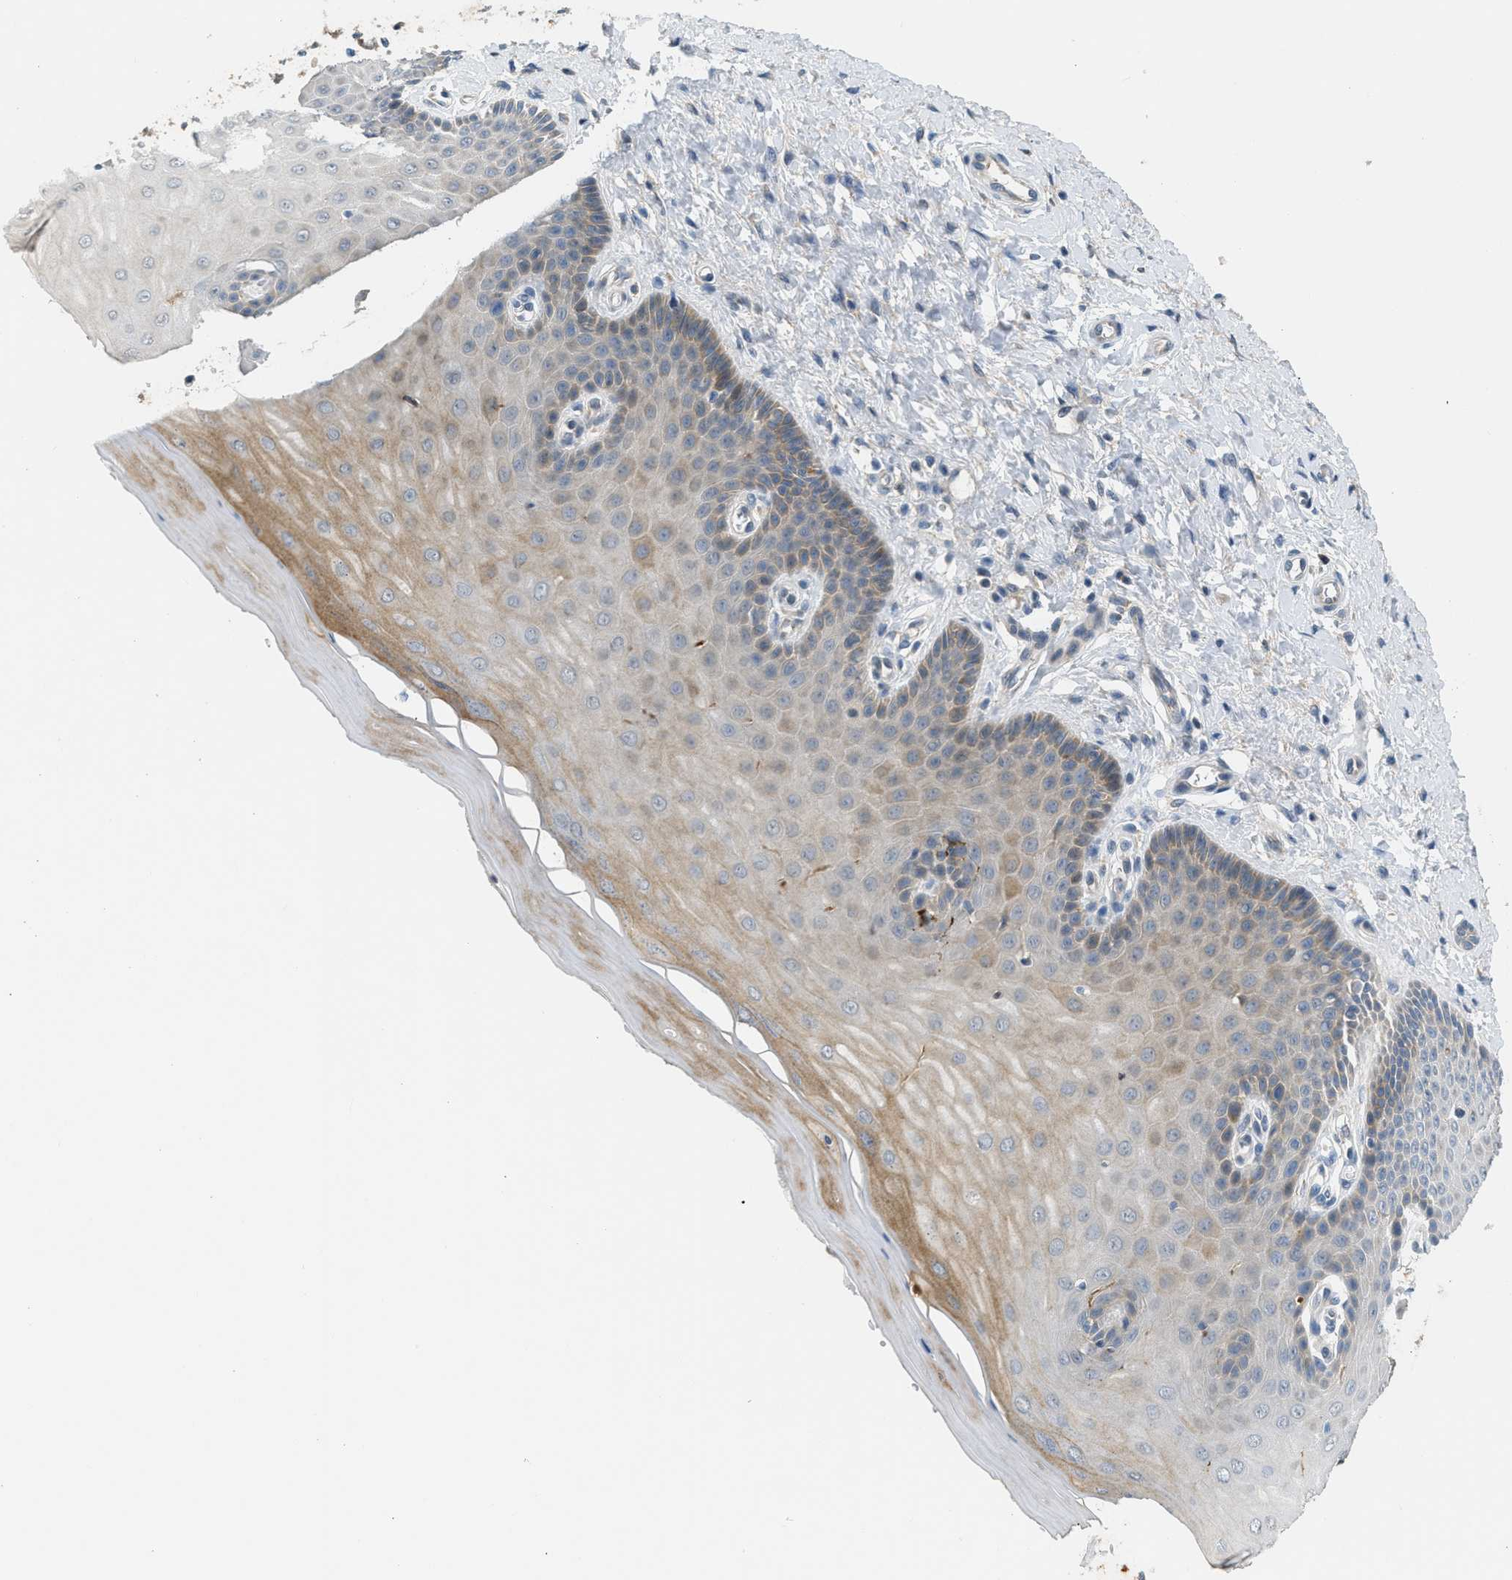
{"staining": {"intensity": "strong", "quantity": ">75%", "location": "cytoplasmic/membranous"}, "tissue": "cervix", "cell_type": "Glandular cells", "image_type": "normal", "snomed": [{"axis": "morphology", "description": "Normal tissue, NOS"}, {"axis": "topography", "description": "Cervix"}], "caption": "Immunohistochemistry (IHC) image of normal cervix: human cervix stained using IHC exhibits high levels of strong protein expression localized specifically in the cytoplasmic/membranous of glandular cells, appearing as a cytoplasmic/membranous brown color.", "gene": "RHBDF2", "patient": {"sex": "female", "age": 55}}